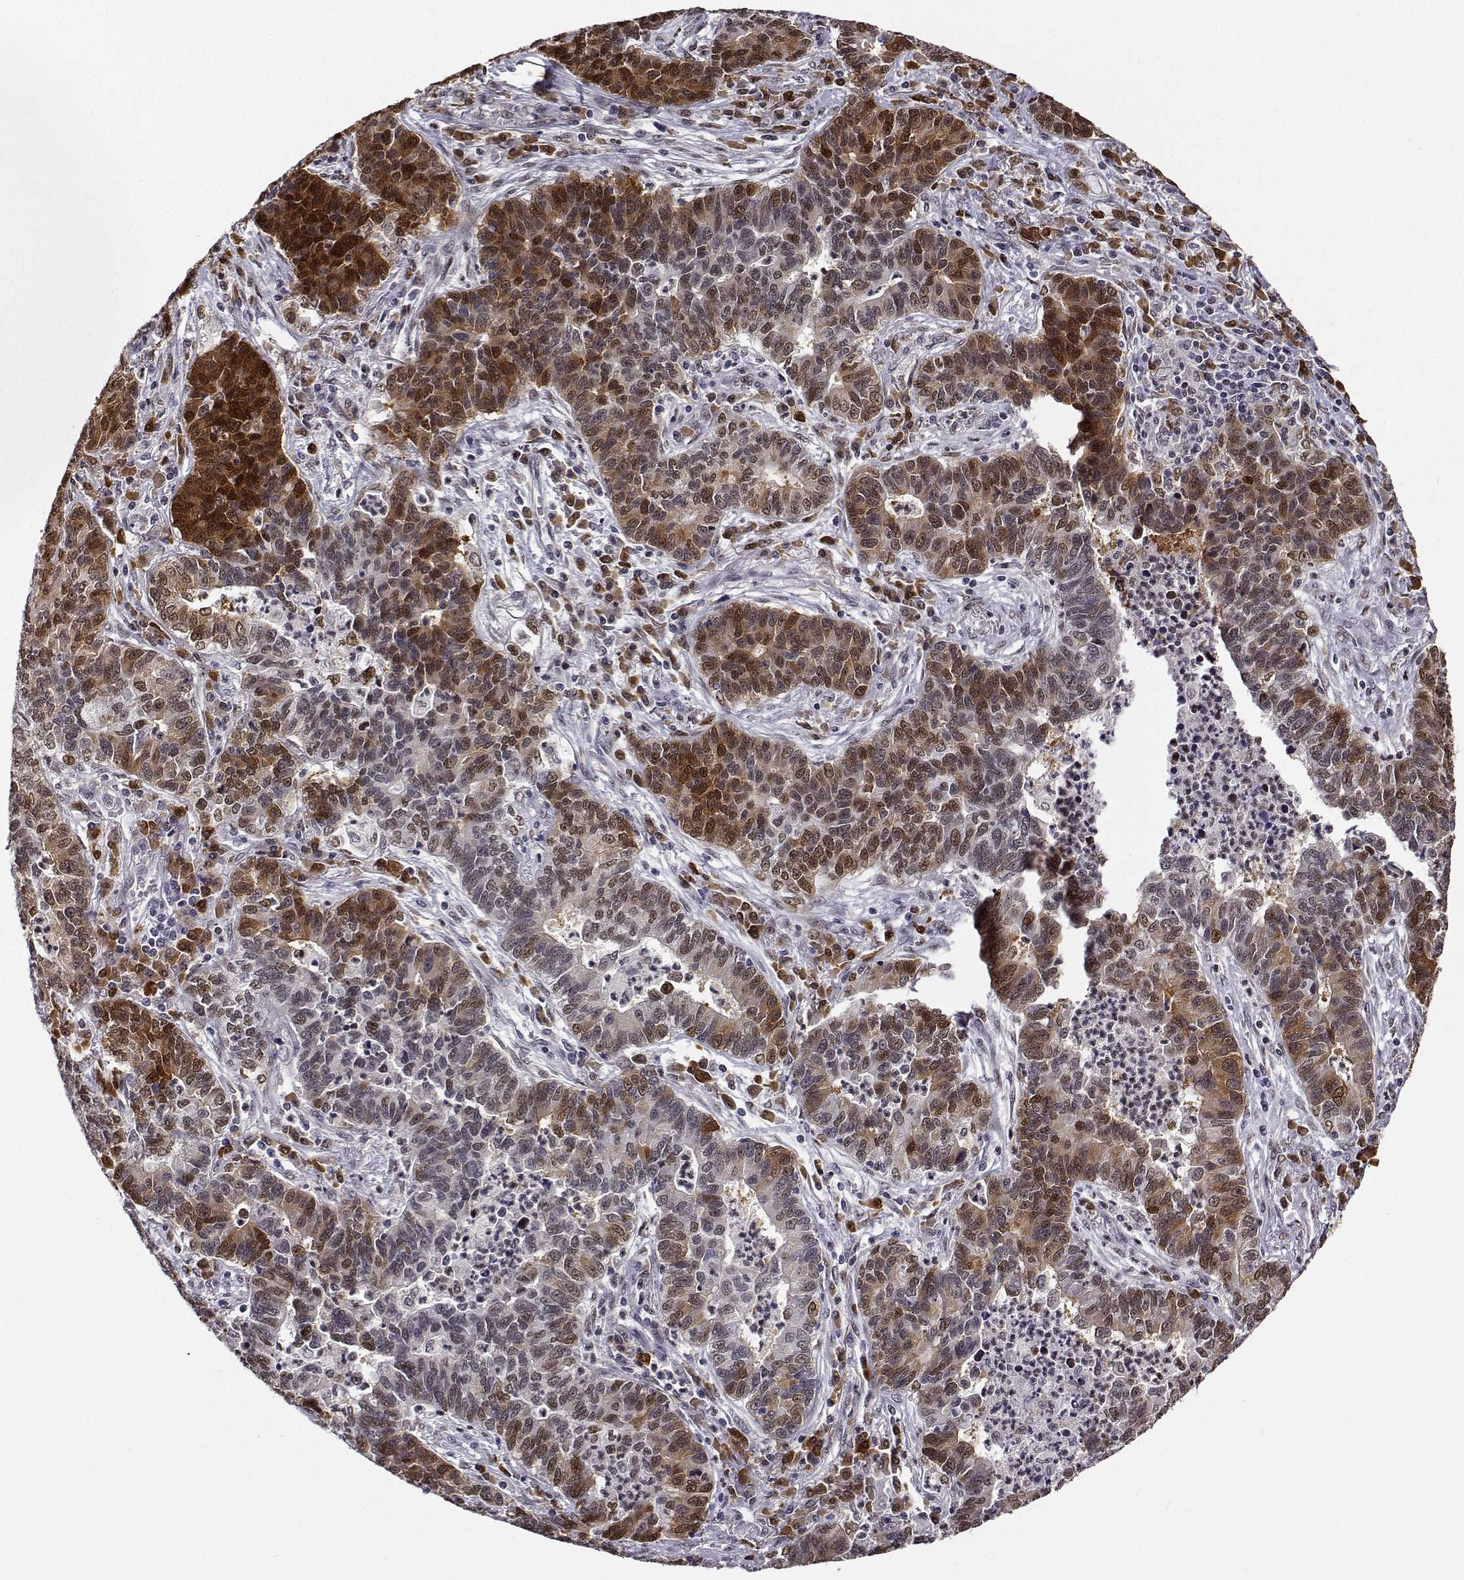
{"staining": {"intensity": "strong", "quantity": "25%-75%", "location": "cytoplasmic/membranous,nuclear"}, "tissue": "lung cancer", "cell_type": "Tumor cells", "image_type": "cancer", "snomed": [{"axis": "morphology", "description": "Adenocarcinoma, NOS"}, {"axis": "topography", "description": "Lung"}], "caption": "A brown stain highlights strong cytoplasmic/membranous and nuclear expression of a protein in human lung adenocarcinoma tumor cells. (DAB = brown stain, brightfield microscopy at high magnification).", "gene": "PHGDH", "patient": {"sex": "female", "age": 57}}